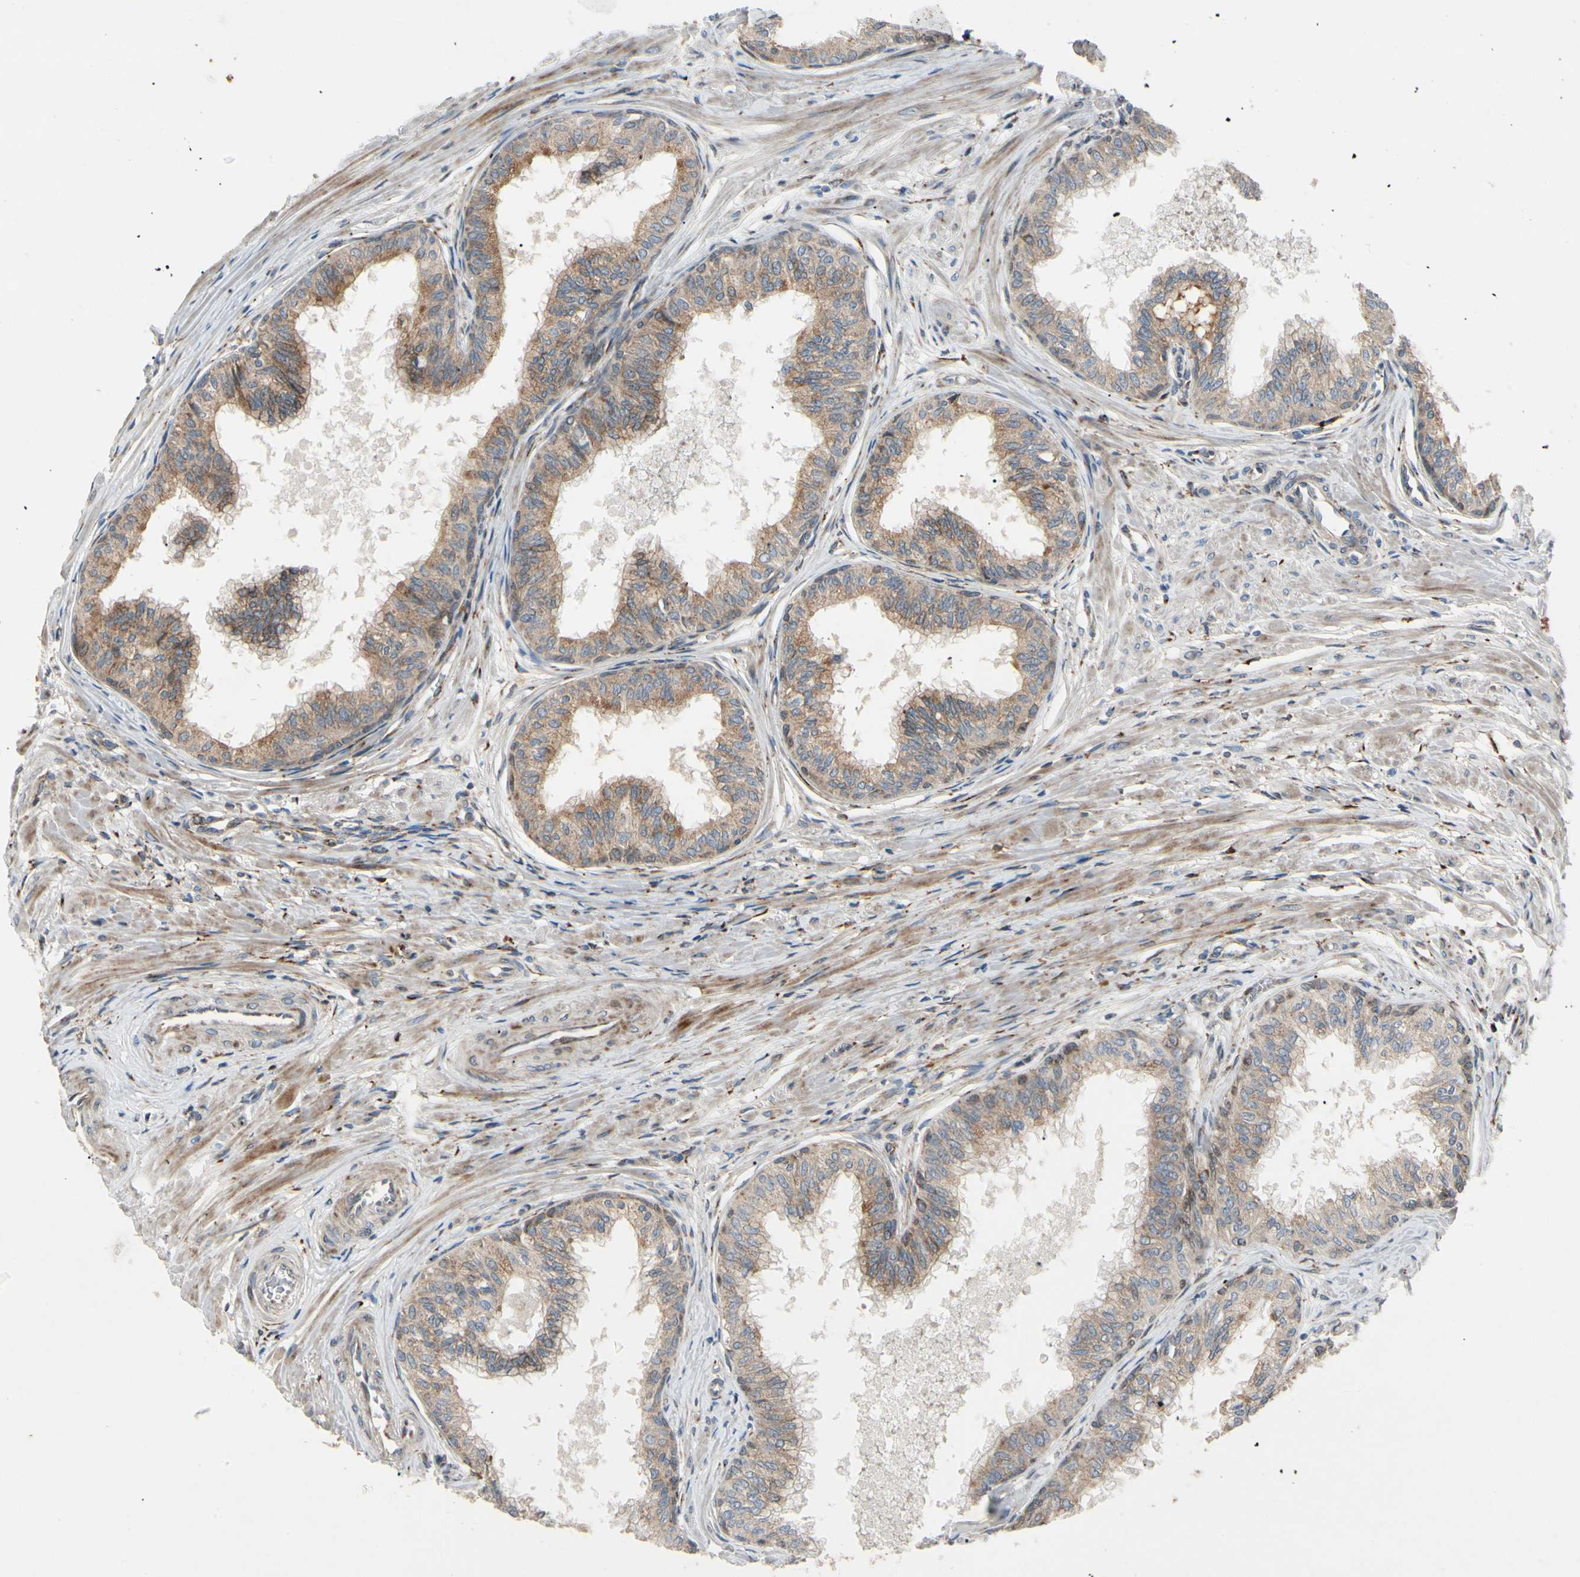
{"staining": {"intensity": "weak", "quantity": ">75%", "location": "cytoplasmic/membranous"}, "tissue": "prostate", "cell_type": "Glandular cells", "image_type": "normal", "snomed": [{"axis": "morphology", "description": "Normal tissue, NOS"}, {"axis": "topography", "description": "Prostate"}, {"axis": "topography", "description": "Seminal veicle"}], "caption": "A high-resolution histopathology image shows immunohistochemistry staining of unremarkable prostate, which reveals weak cytoplasmic/membranous positivity in about >75% of glandular cells. (DAB IHC, brown staining for protein, blue staining for nuclei).", "gene": "MRPL9", "patient": {"sex": "male", "age": 60}}